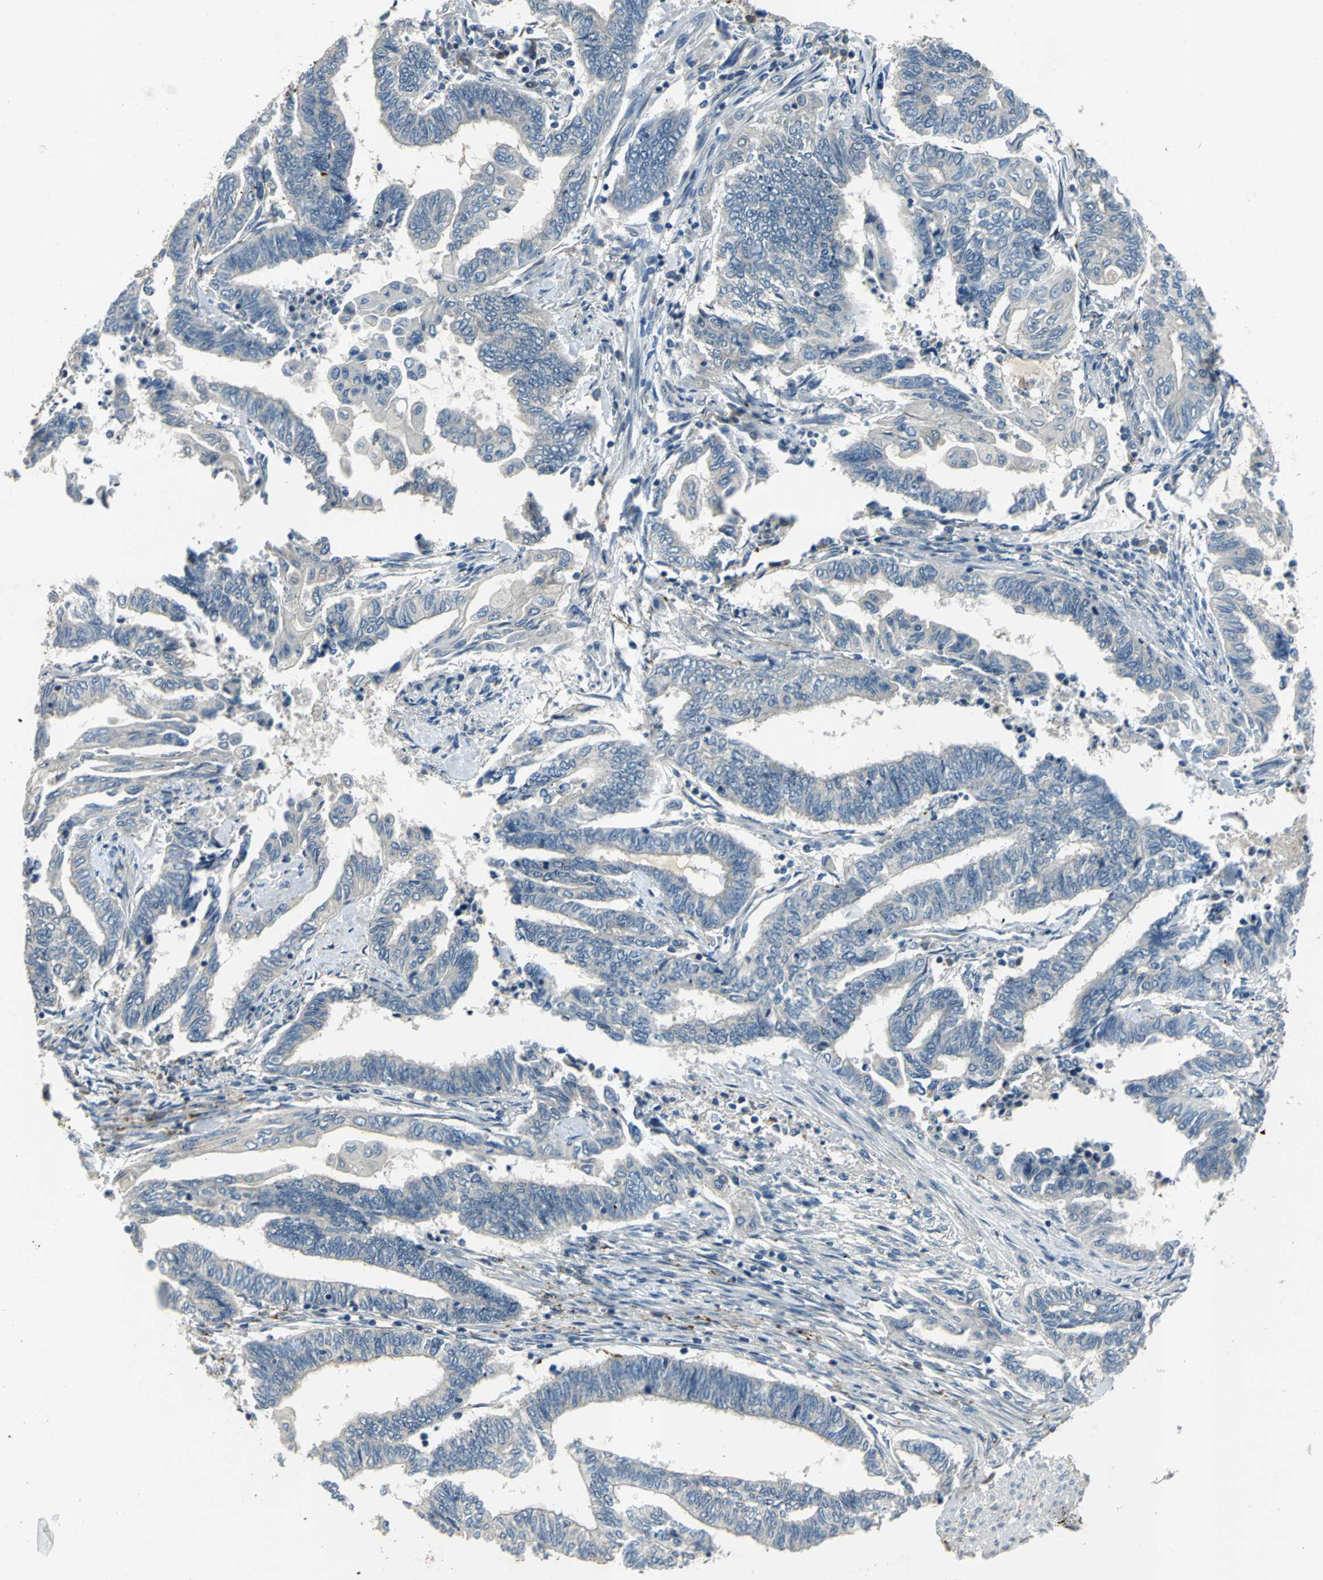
{"staining": {"intensity": "negative", "quantity": "none", "location": "none"}, "tissue": "endometrial cancer", "cell_type": "Tumor cells", "image_type": "cancer", "snomed": [{"axis": "morphology", "description": "Adenocarcinoma, NOS"}, {"axis": "topography", "description": "Uterus"}, {"axis": "topography", "description": "Endometrium"}], "caption": "This is an immunohistochemistry (IHC) photomicrograph of human endometrial cancer. There is no positivity in tumor cells.", "gene": "SLC16A7", "patient": {"sex": "female", "age": 70}}